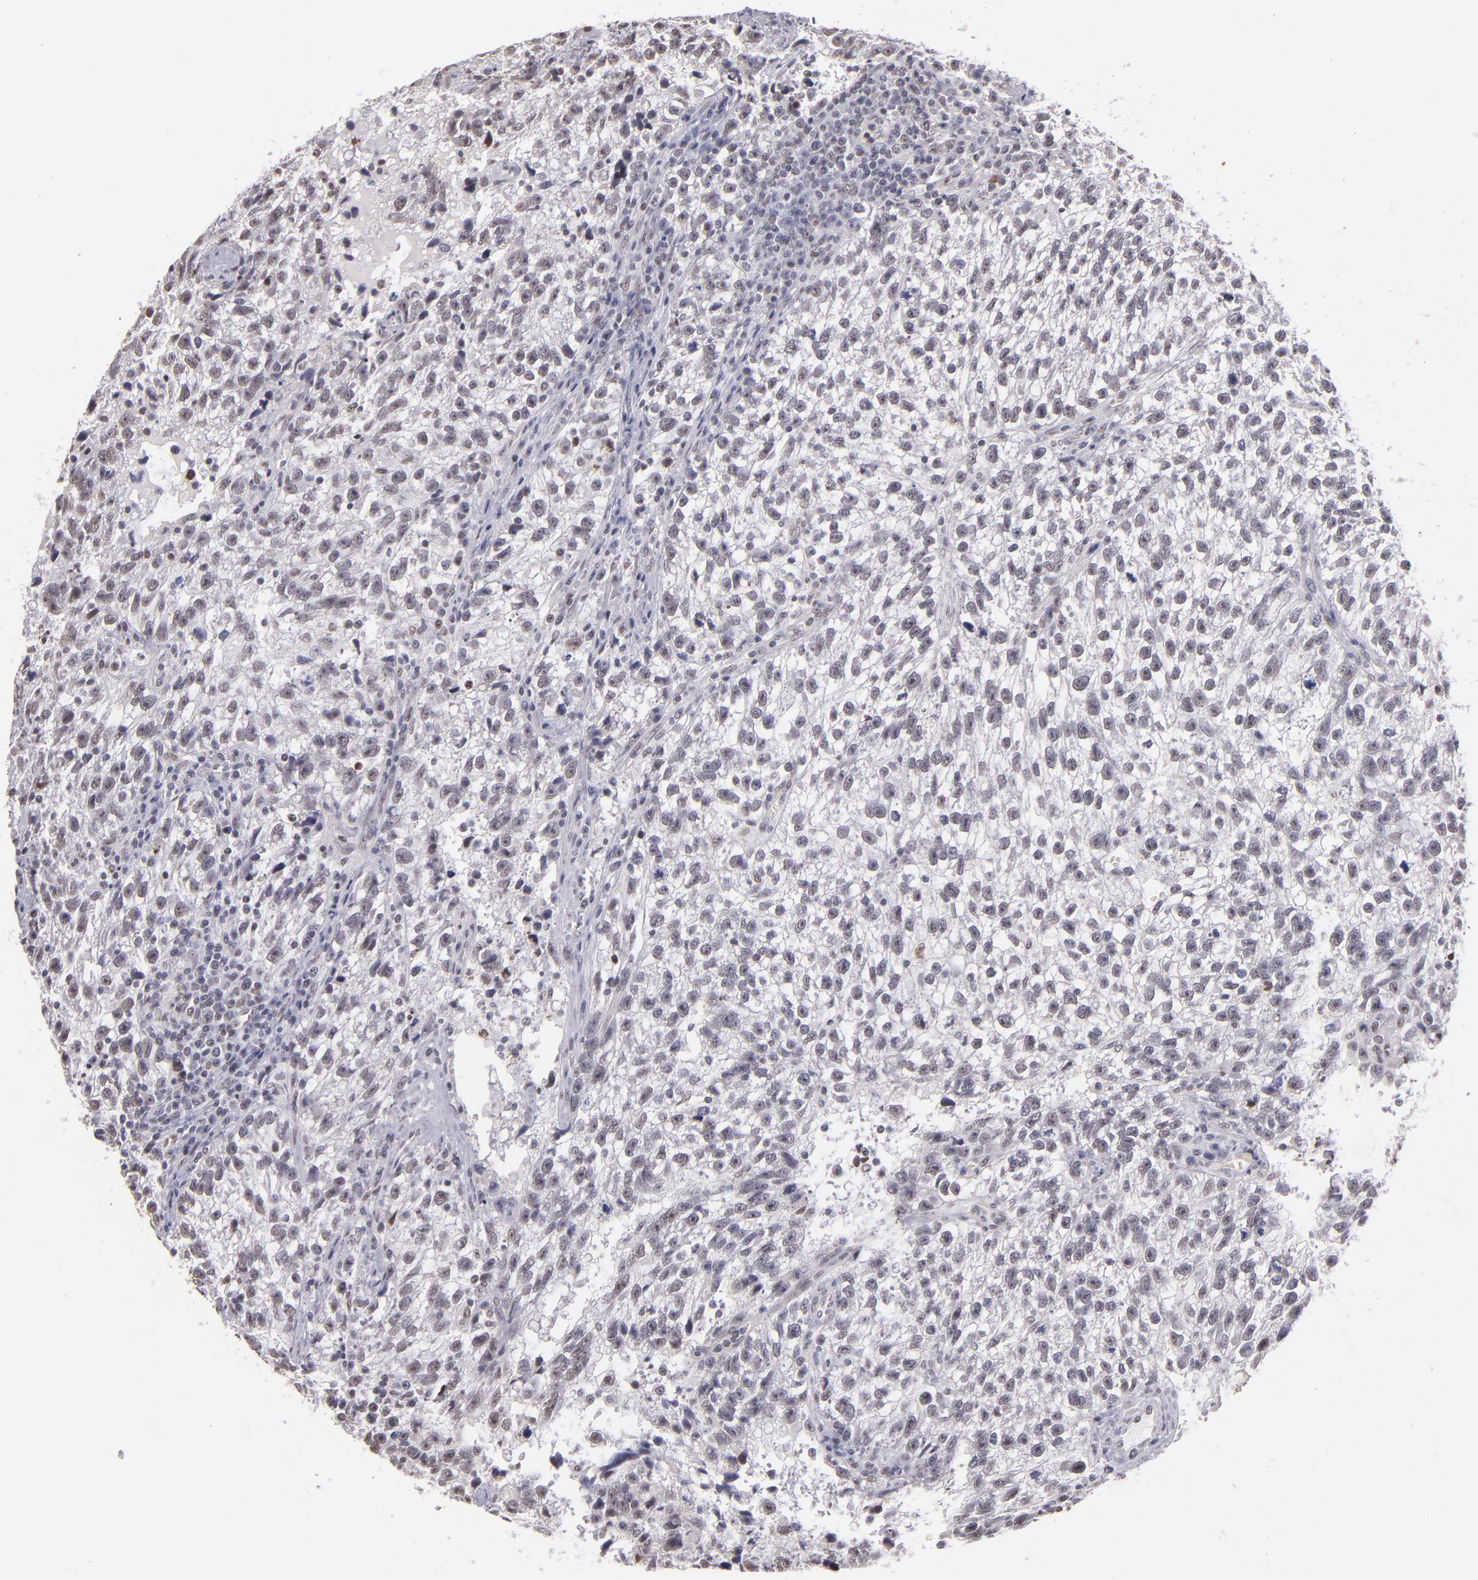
{"staining": {"intensity": "weak", "quantity": "<25%", "location": "nuclear"}, "tissue": "testis cancer", "cell_type": "Tumor cells", "image_type": "cancer", "snomed": [{"axis": "morphology", "description": "Seminoma, NOS"}, {"axis": "topography", "description": "Testis"}], "caption": "IHC histopathology image of testis cancer stained for a protein (brown), which demonstrates no positivity in tumor cells. (Brightfield microscopy of DAB IHC at high magnification).", "gene": "NCOR2", "patient": {"sex": "male", "age": 38}}